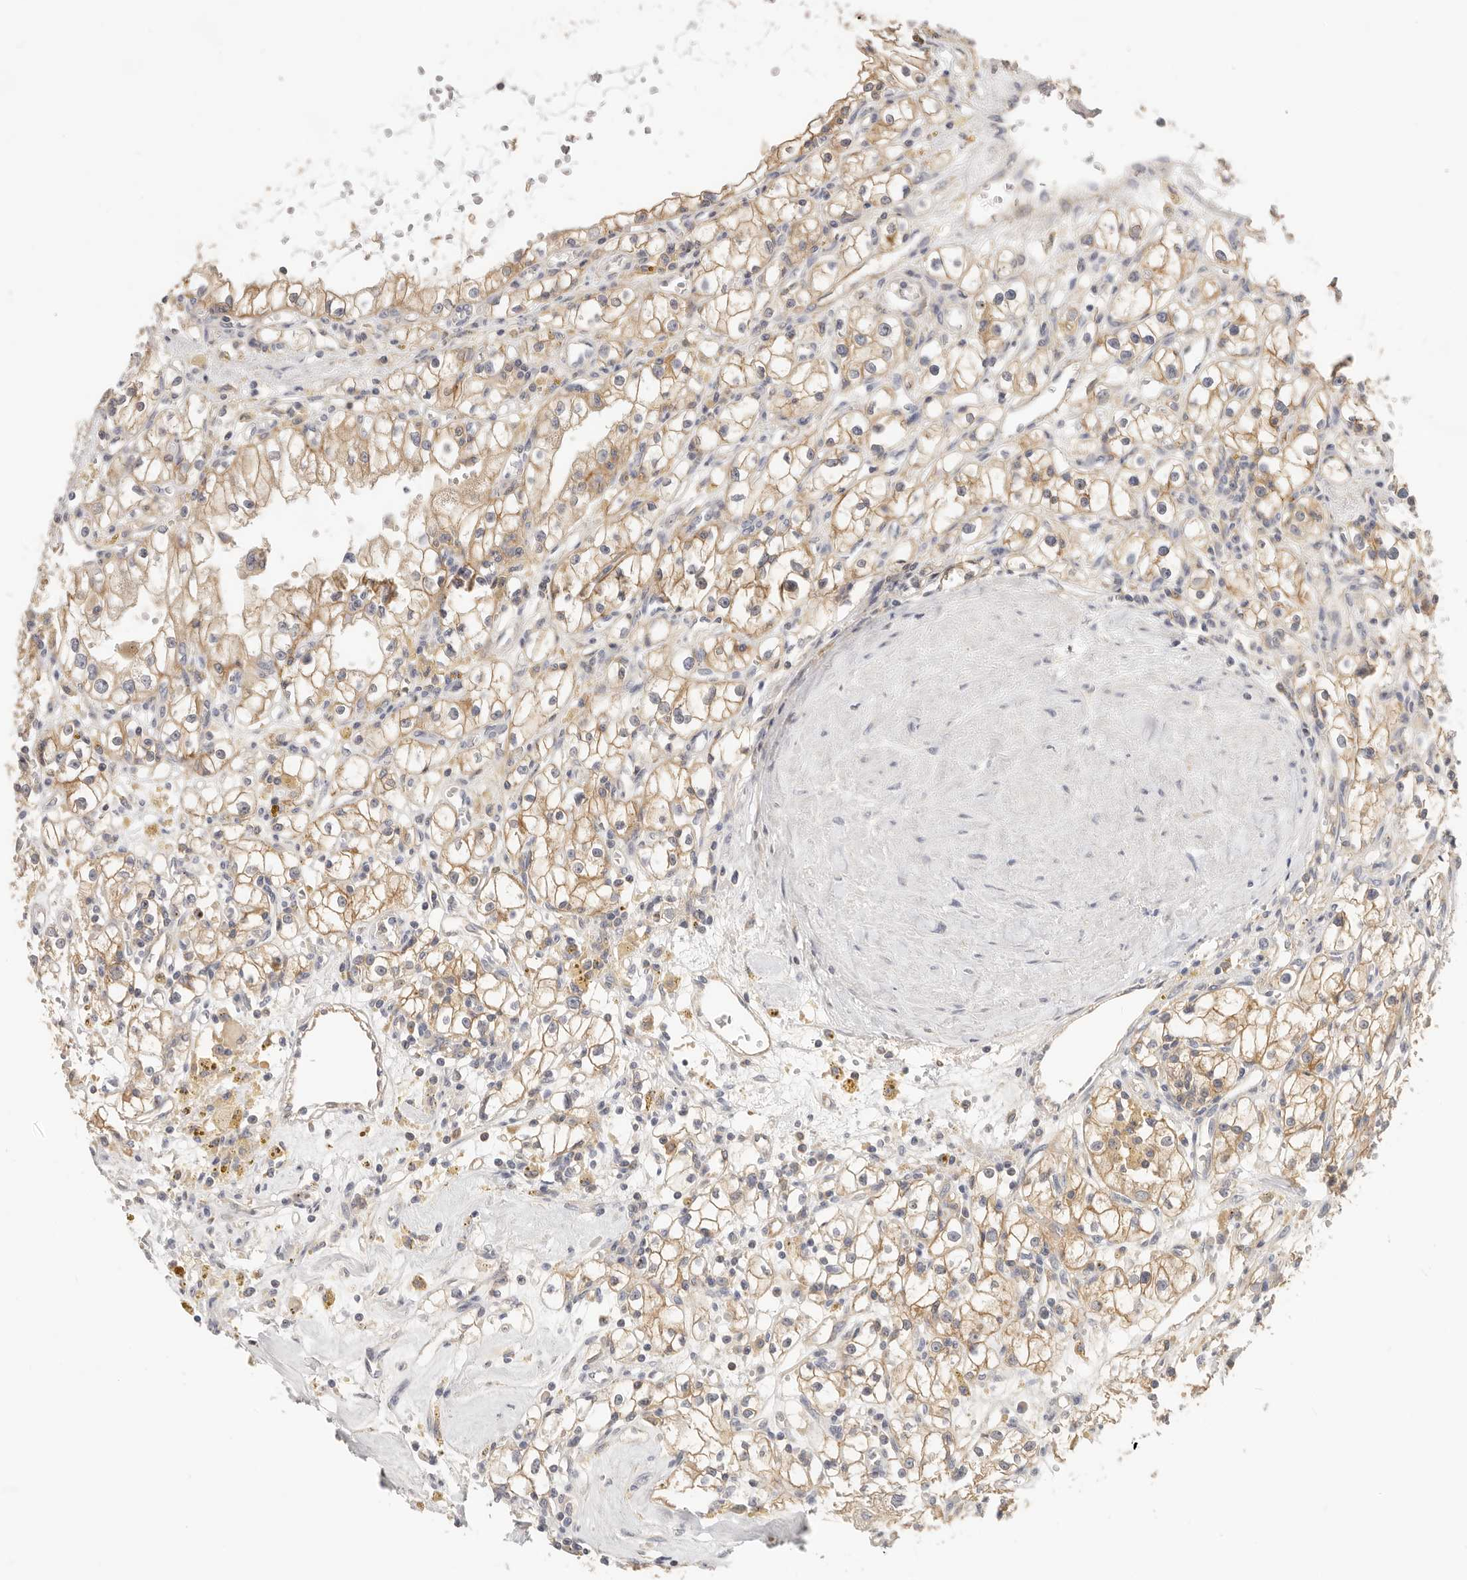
{"staining": {"intensity": "moderate", "quantity": ">75%", "location": "cytoplasmic/membranous"}, "tissue": "renal cancer", "cell_type": "Tumor cells", "image_type": "cancer", "snomed": [{"axis": "morphology", "description": "Adenocarcinoma, NOS"}, {"axis": "topography", "description": "Kidney"}], "caption": "Immunohistochemical staining of renal cancer demonstrates medium levels of moderate cytoplasmic/membranous staining in approximately >75% of tumor cells.", "gene": "DTNBP1", "patient": {"sex": "male", "age": 56}}